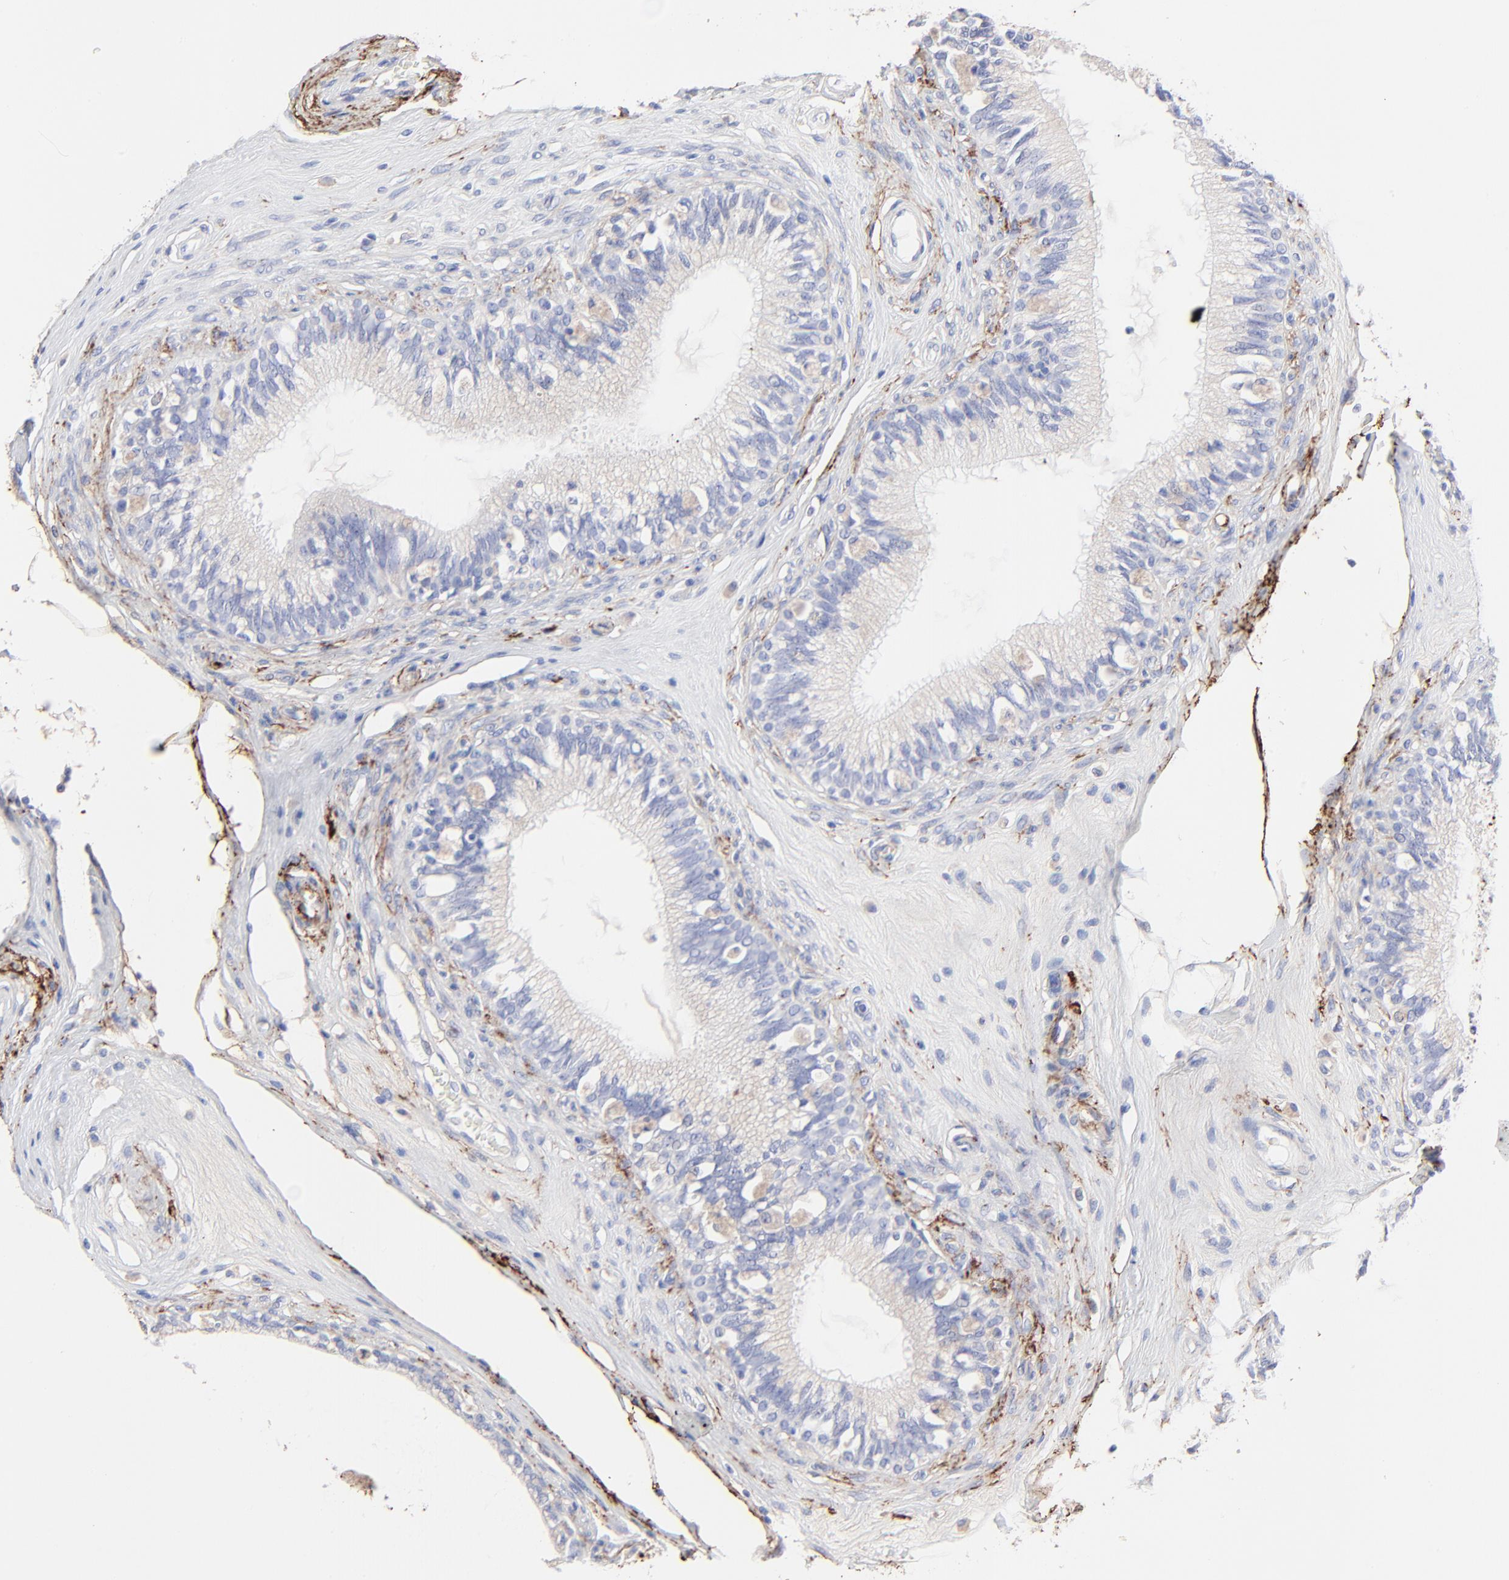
{"staining": {"intensity": "negative", "quantity": "none", "location": "none"}, "tissue": "epididymis", "cell_type": "Glandular cells", "image_type": "normal", "snomed": [{"axis": "morphology", "description": "Normal tissue, NOS"}, {"axis": "morphology", "description": "Inflammation, NOS"}, {"axis": "topography", "description": "Epididymis"}], "caption": "Photomicrograph shows no significant protein positivity in glandular cells of benign epididymis. (DAB (3,3'-diaminobenzidine) immunohistochemistry, high magnification).", "gene": "FBLN2", "patient": {"sex": "male", "age": 84}}